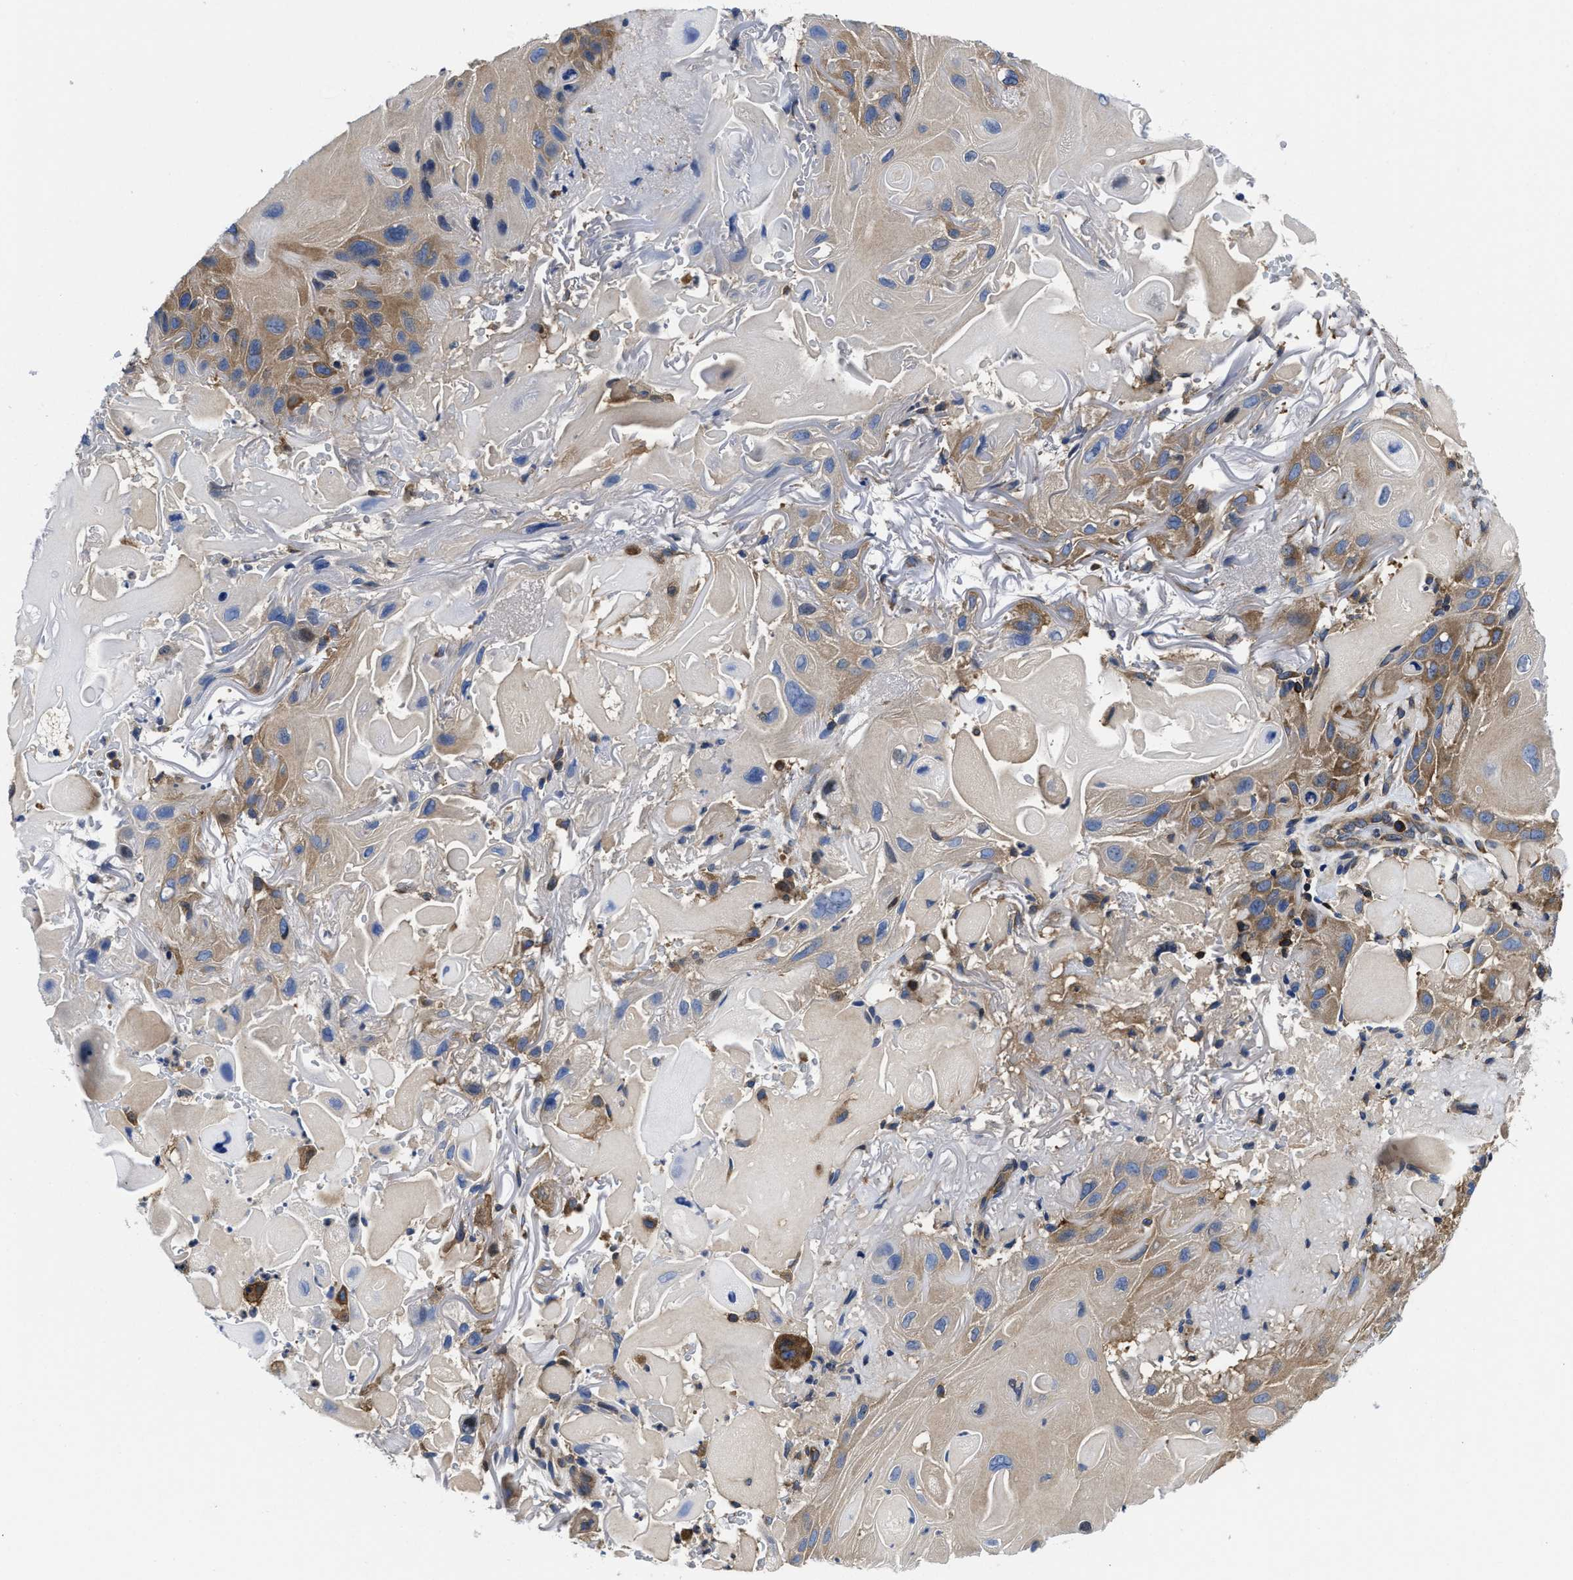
{"staining": {"intensity": "moderate", "quantity": "<25%", "location": "cytoplasmic/membranous"}, "tissue": "skin cancer", "cell_type": "Tumor cells", "image_type": "cancer", "snomed": [{"axis": "morphology", "description": "Squamous cell carcinoma, NOS"}, {"axis": "topography", "description": "Skin"}], "caption": "An immunohistochemistry image of neoplastic tissue is shown. Protein staining in brown labels moderate cytoplasmic/membranous positivity in skin squamous cell carcinoma within tumor cells.", "gene": "YARS1", "patient": {"sex": "female", "age": 77}}